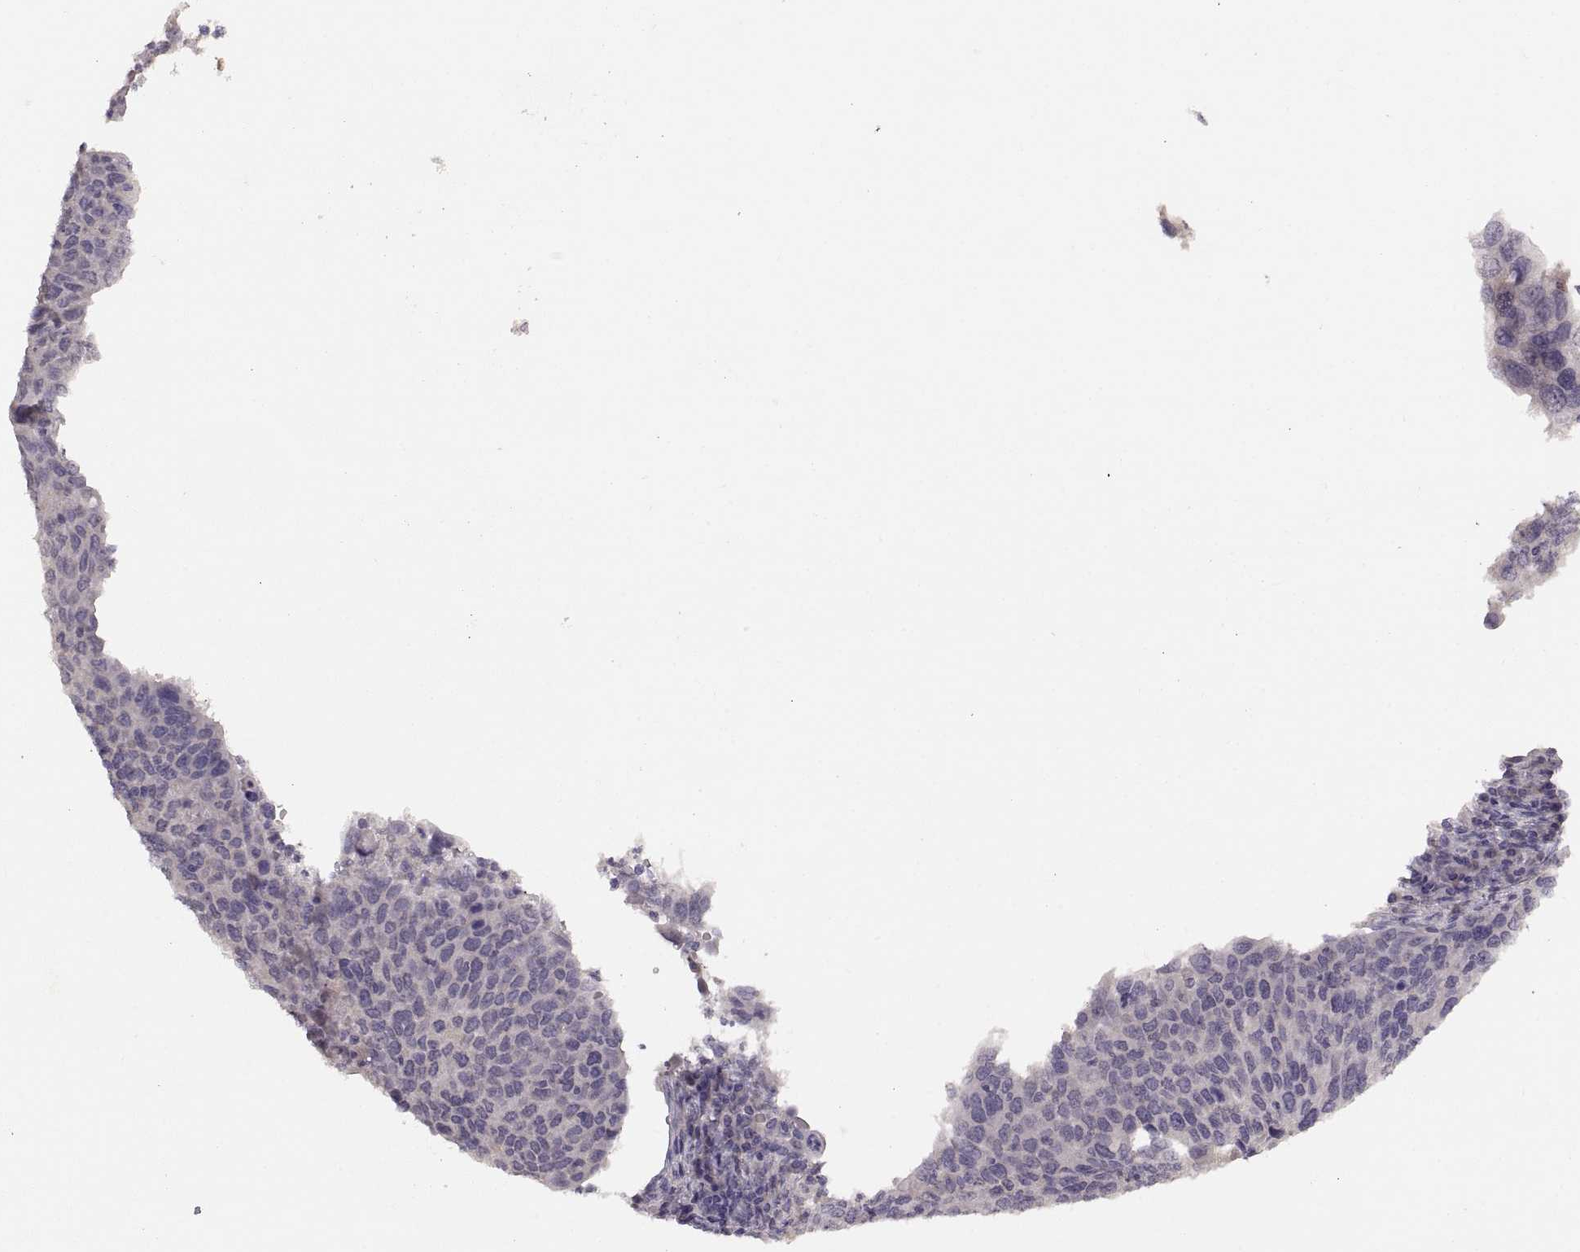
{"staining": {"intensity": "negative", "quantity": "none", "location": "none"}, "tissue": "cervical cancer", "cell_type": "Tumor cells", "image_type": "cancer", "snomed": [{"axis": "morphology", "description": "Squamous cell carcinoma, NOS"}, {"axis": "topography", "description": "Cervix"}], "caption": "The image demonstrates no significant positivity in tumor cells of cervical cancer.", "gene": "CDH2", "patient": {"sex": "female", "age": 54}}